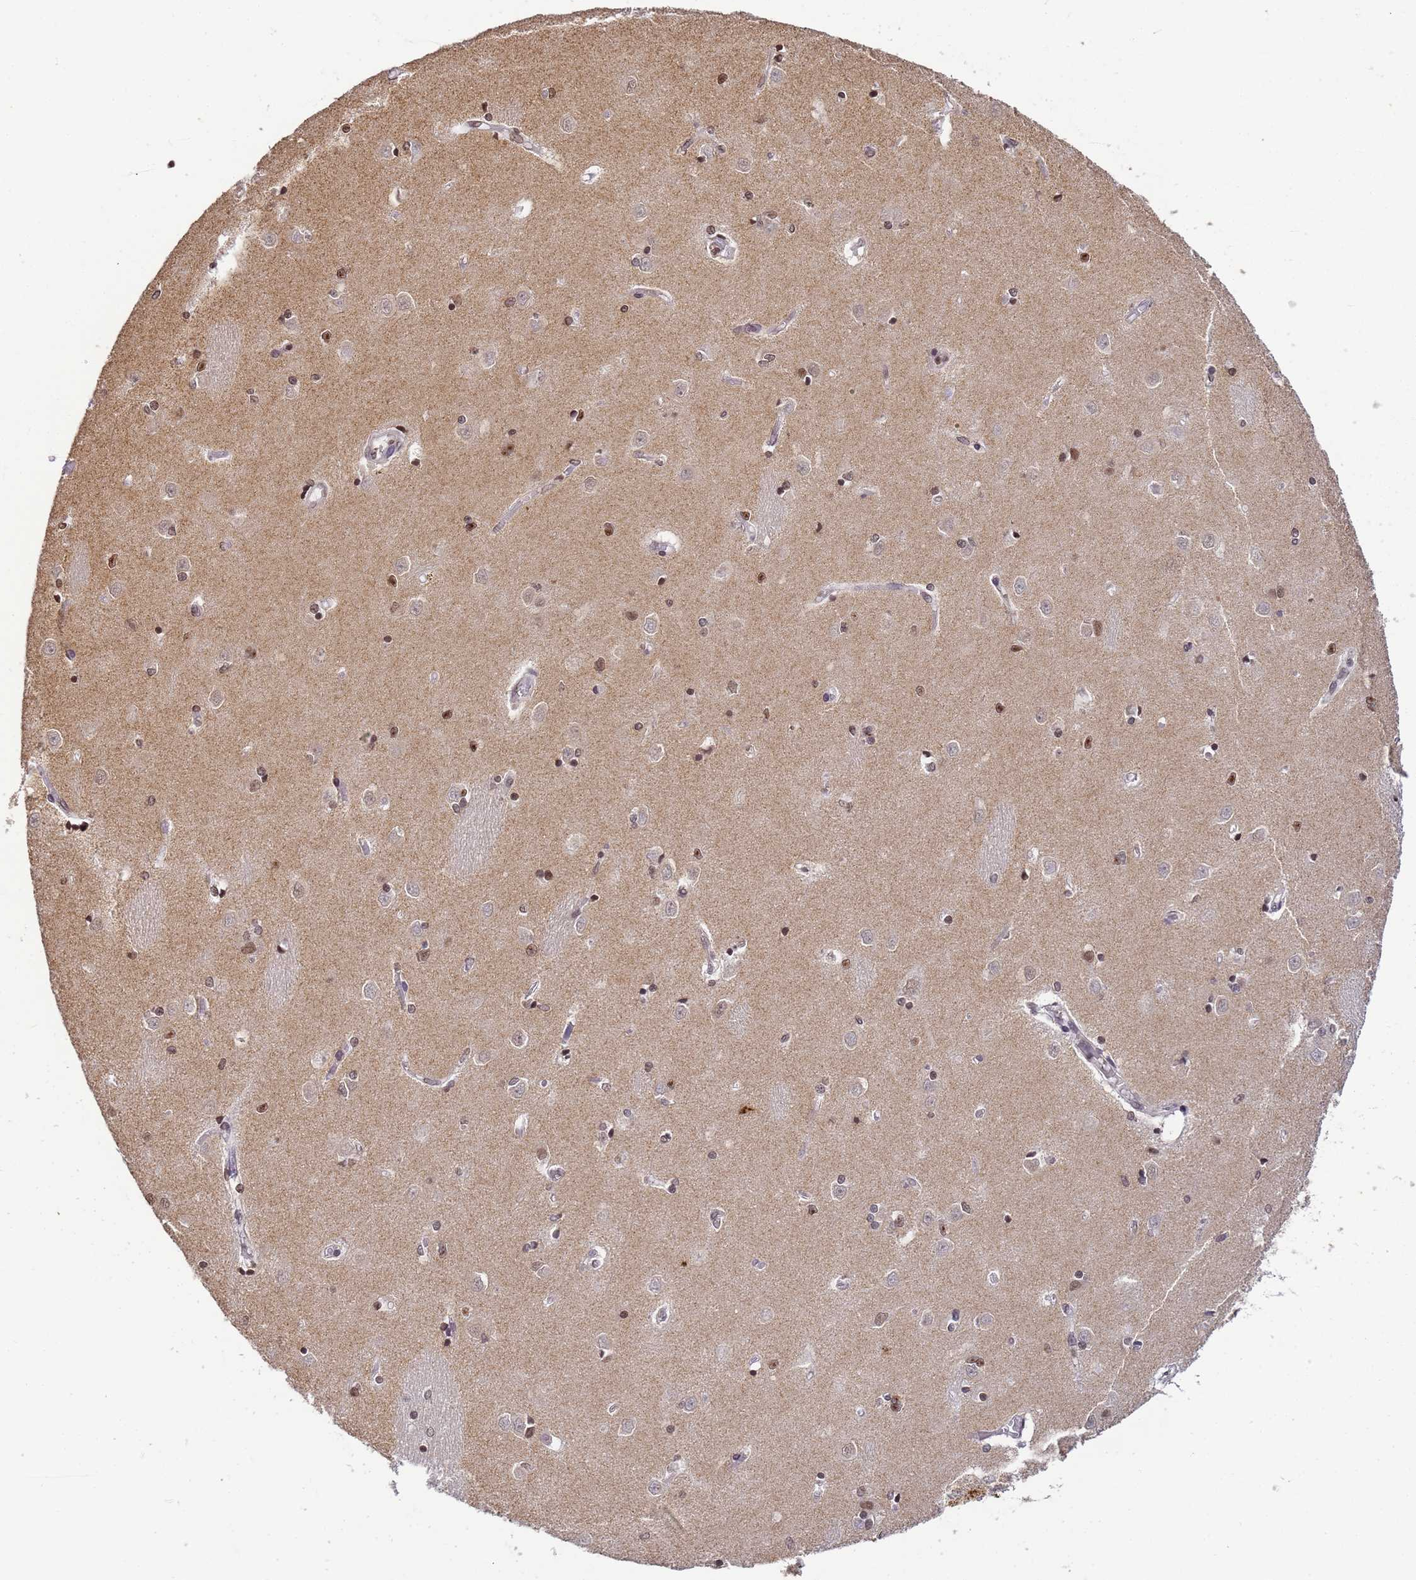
{"staining": {"intensity": "weak", "quantity": "<25%", "location": "nuclear"}, "tissue": "caudate", "cell_type": "Glial cells", "image_type": "normal", "snomed": [{"axis": "morphology", "description": "Normal tissue, NOS"}, {"axis": "topography", "description": "Lateral ventricle wall"}], "caption": "Immunohistochemistry (IHC) histopathology image of unremarkable caudate: caudate stained with DAB (3,3'-diaminobenzidine) reveals no significant protein expression in glial cells. Nuclei are stained in blue.", "gene": "MYL7", "patient": {"sex": "male", "age": 37}}